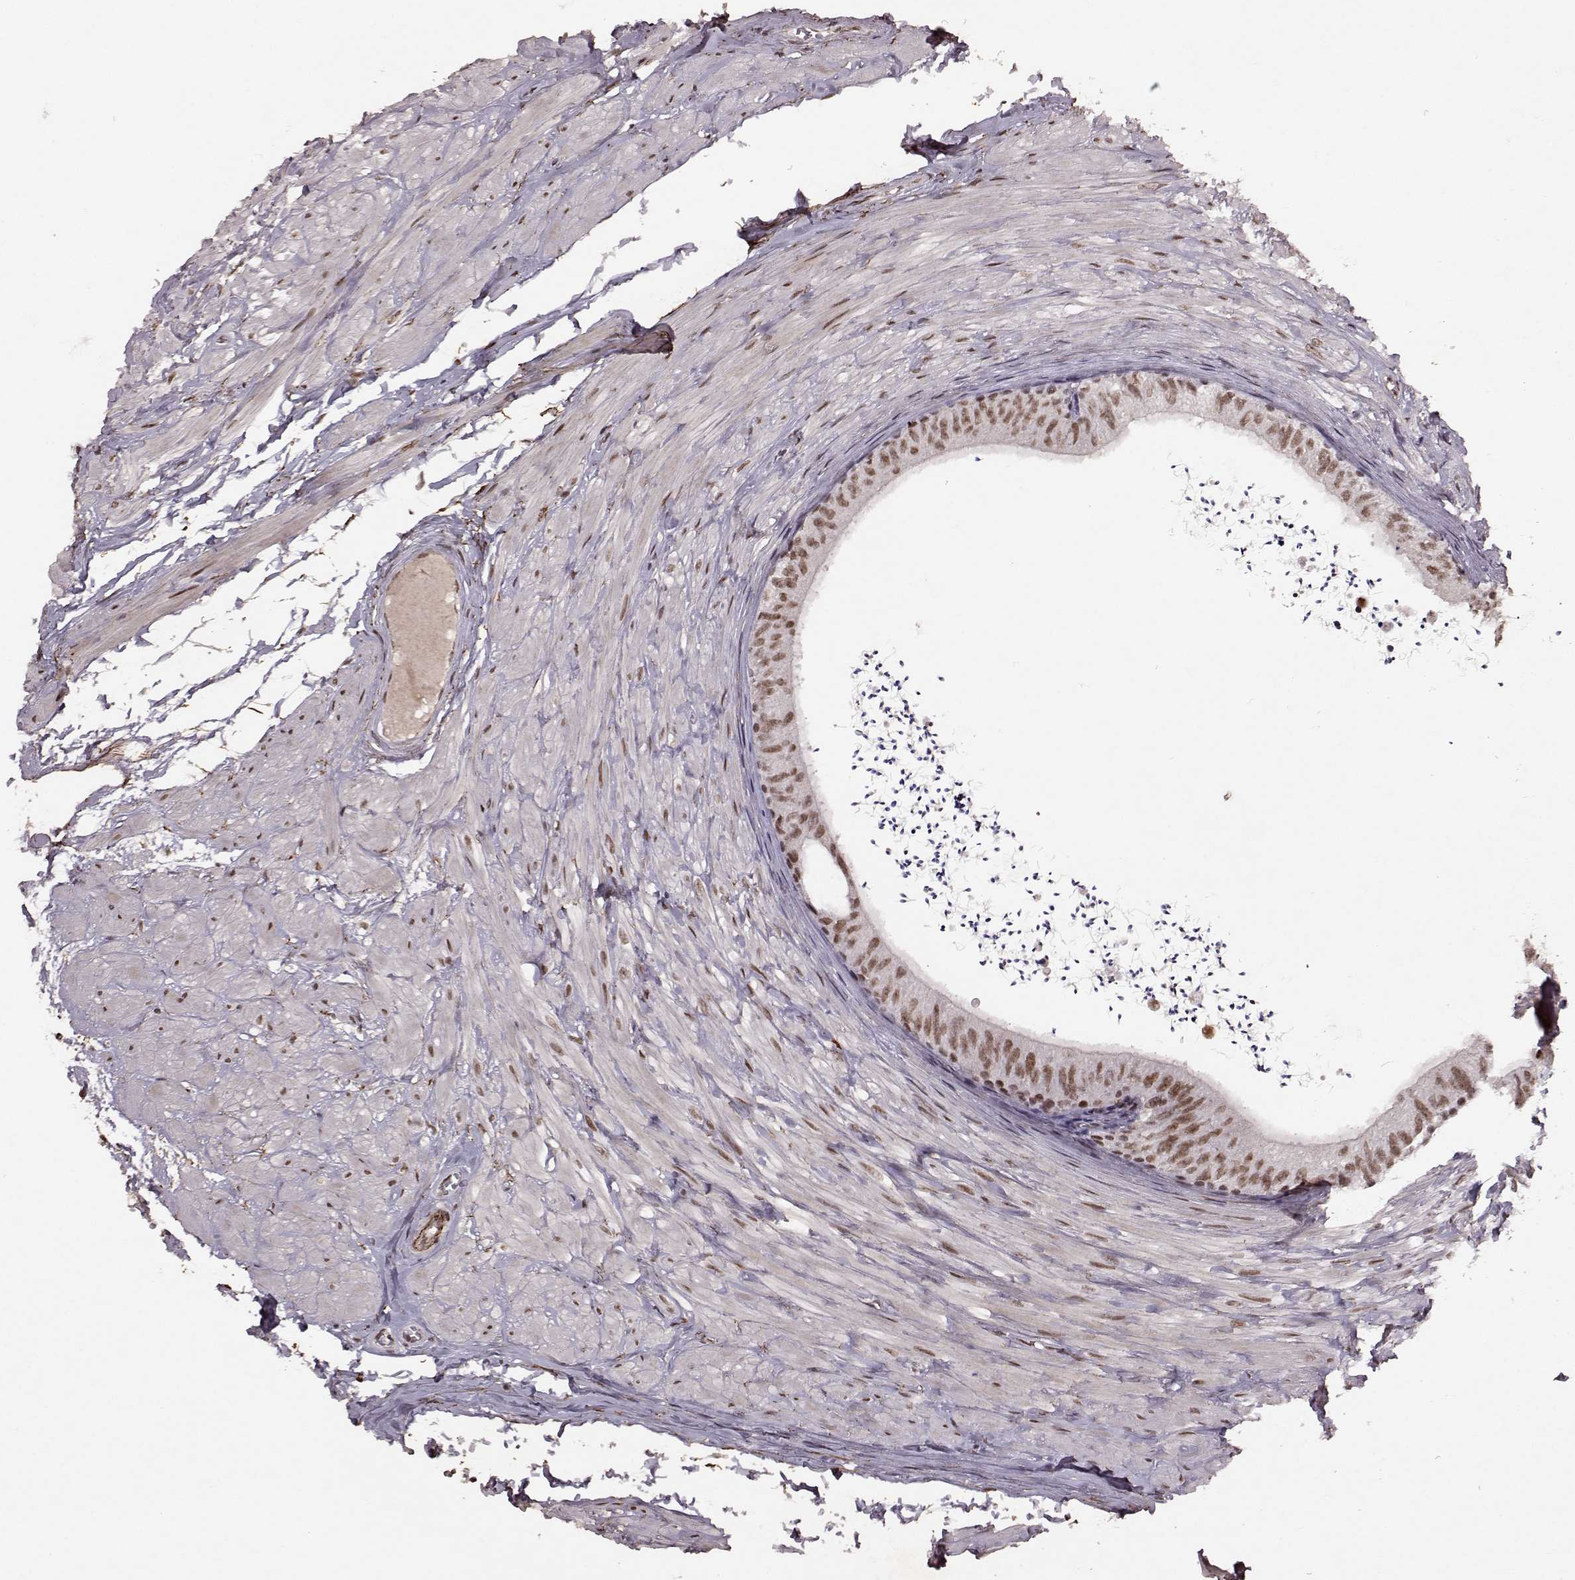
{"staining": {"intensity": "moderate", "quantity": ">75%", "location": "nuclear"}, "tissue": "epididymis", "cell_type": "Glandular cells", "image_type": "normal", "snomed": [{"axis": "morphology", "description": "Normal tissue, NOS"}, {"axis": "topography", "description": "Epididymis"}], "caption": "High-power microscopy captured an IHC photomicrograph of normal epididymis, revealing moderate nuclear expression in about >75% of glandular cells.", "gene": "RRAGD", "patient": {"sex": "male", "age": 32}}